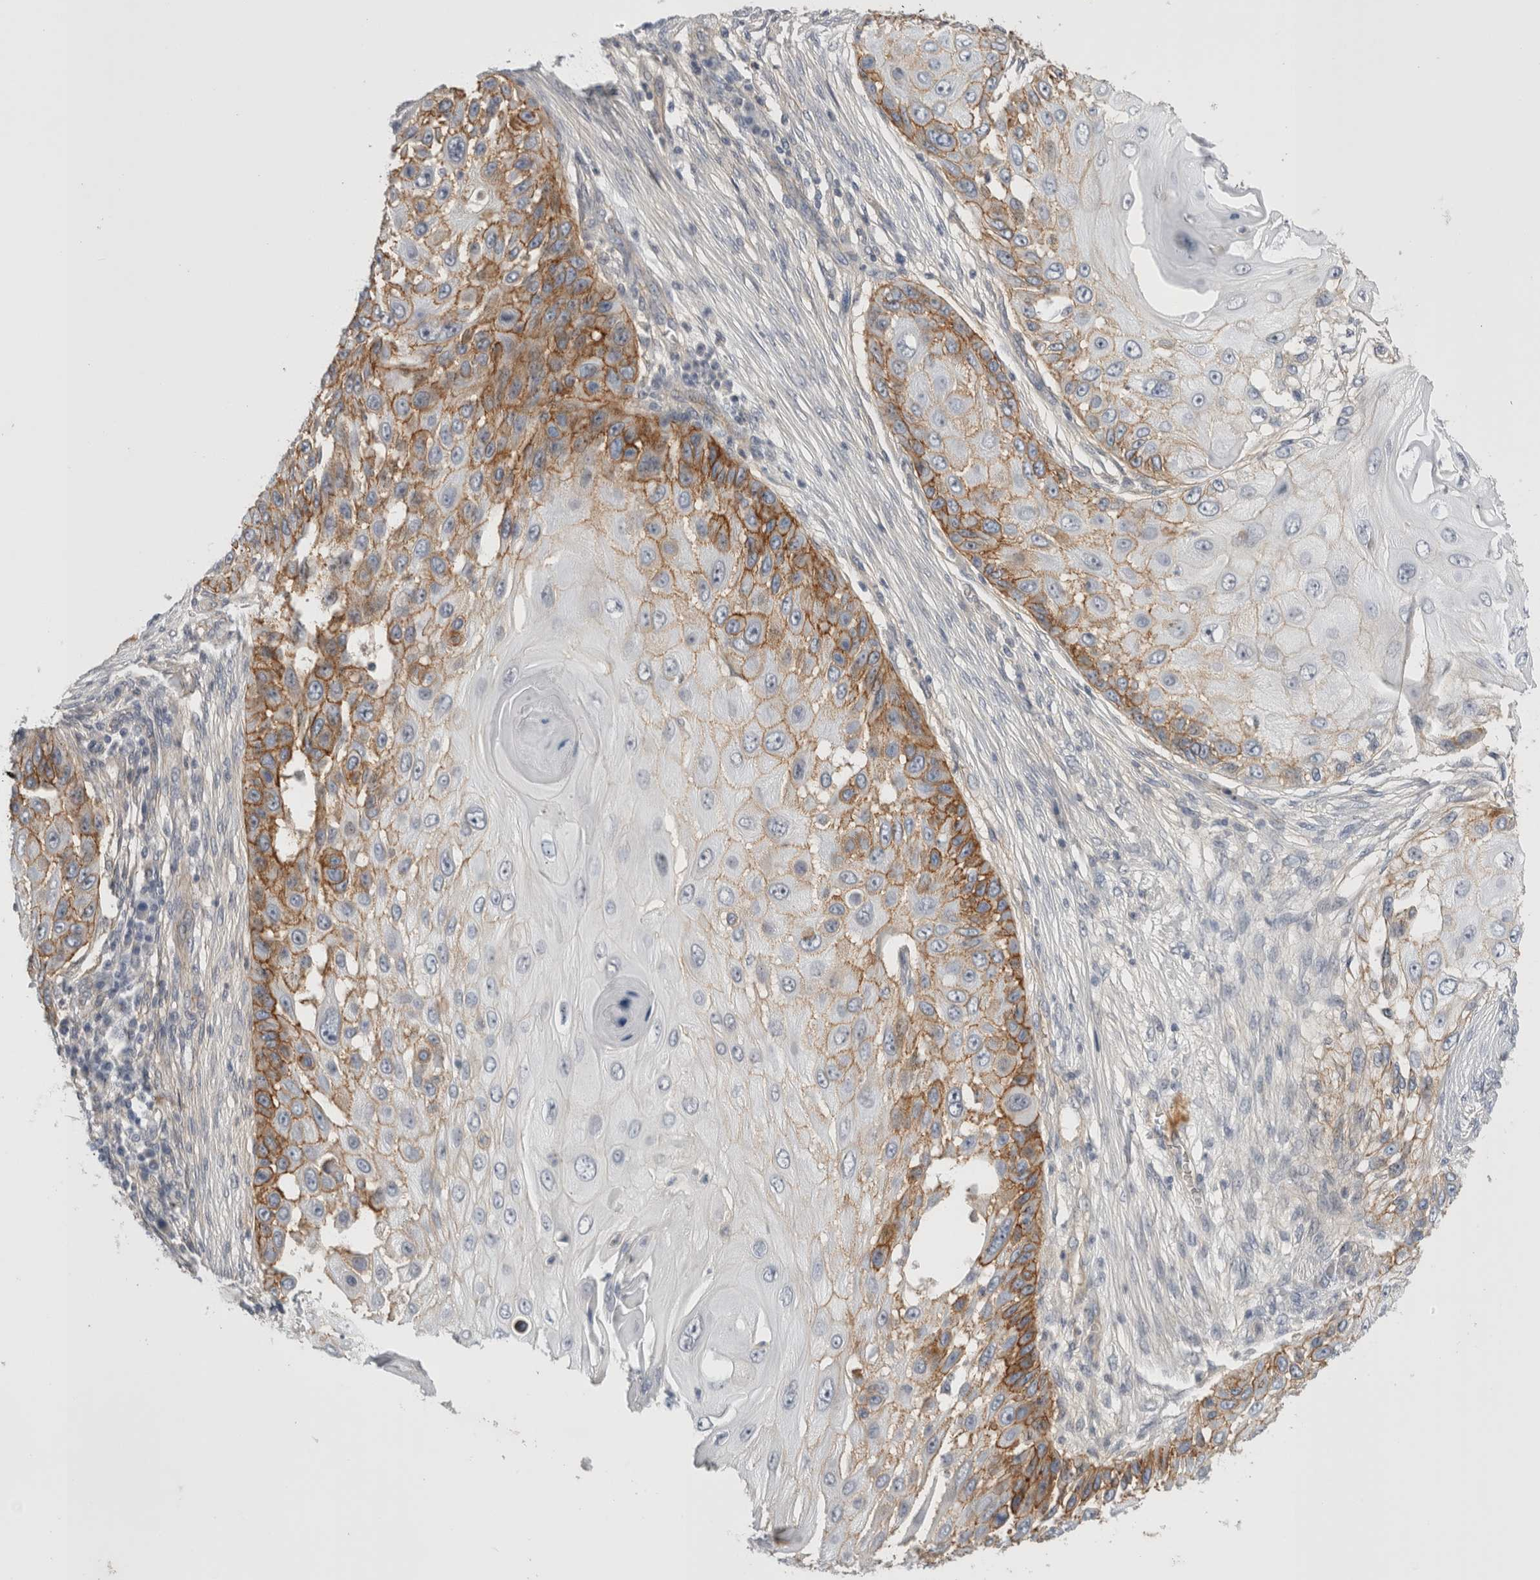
{"staining": {"intensity": "moderate", "quantity": "25%-75%", "location": "cytoplasmic/membranous"}, "tissue": "skin cancer", "cell_type": "Tumor cells", "image_type": "cancer", "snomed": [{"axis": "morphology", "description": "Squamous cell carcinoma, NOS"}, {"axis": "topography", "description": "Skin"}], "caption": "An IHC micrograph of tumor tissue is shown. Protein staining in brown labels moderate cytoplasmic/membranous positivity in squamous cell carcinoma (skin) within tumor cells.", "gene": "VANGL1", "patient": {"sex": "female", "age": 44}}